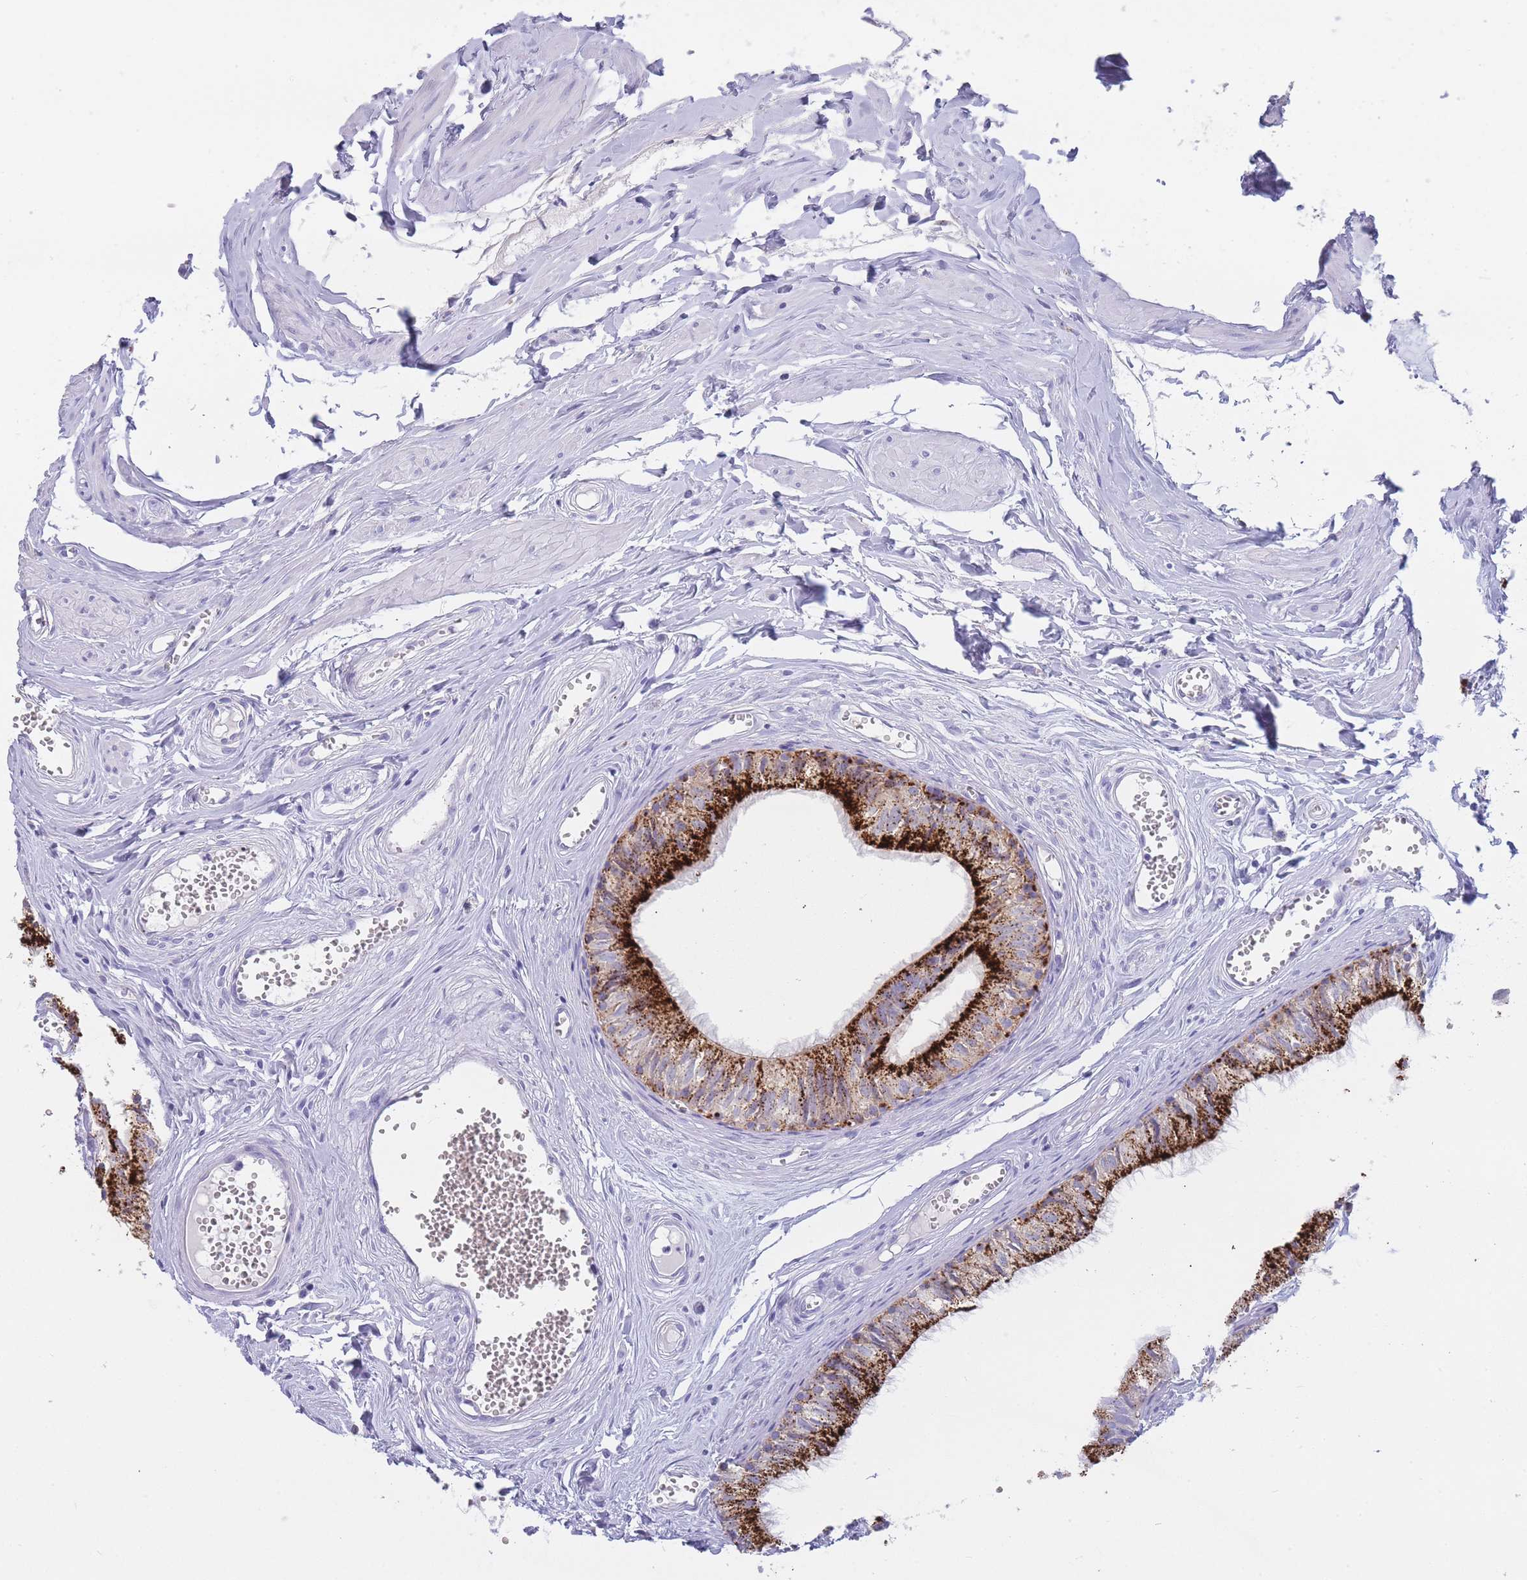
{"staining": {"intensity": "strong", "quantity": ">75%", "location": "cytoplasmic/membranous"}, "tissue": "epididymis", "cell_type": "Glandular cells", "image_type": "normal", "snomed": [{"axis": "morphology", "description": "Normal tissue, NOS"}, {"axis": "topography", "description": "Epididymis"}], "caption": "The image shows immunohistochemical staining of unremarkable epididymis. There is strong cytoplasmic/membranous expression is appreciated in approximately >75% of glandular cells. Nuclei are stained in blue.", "gene": "GAA", "patient": {"sex": "male", "age": 36}}